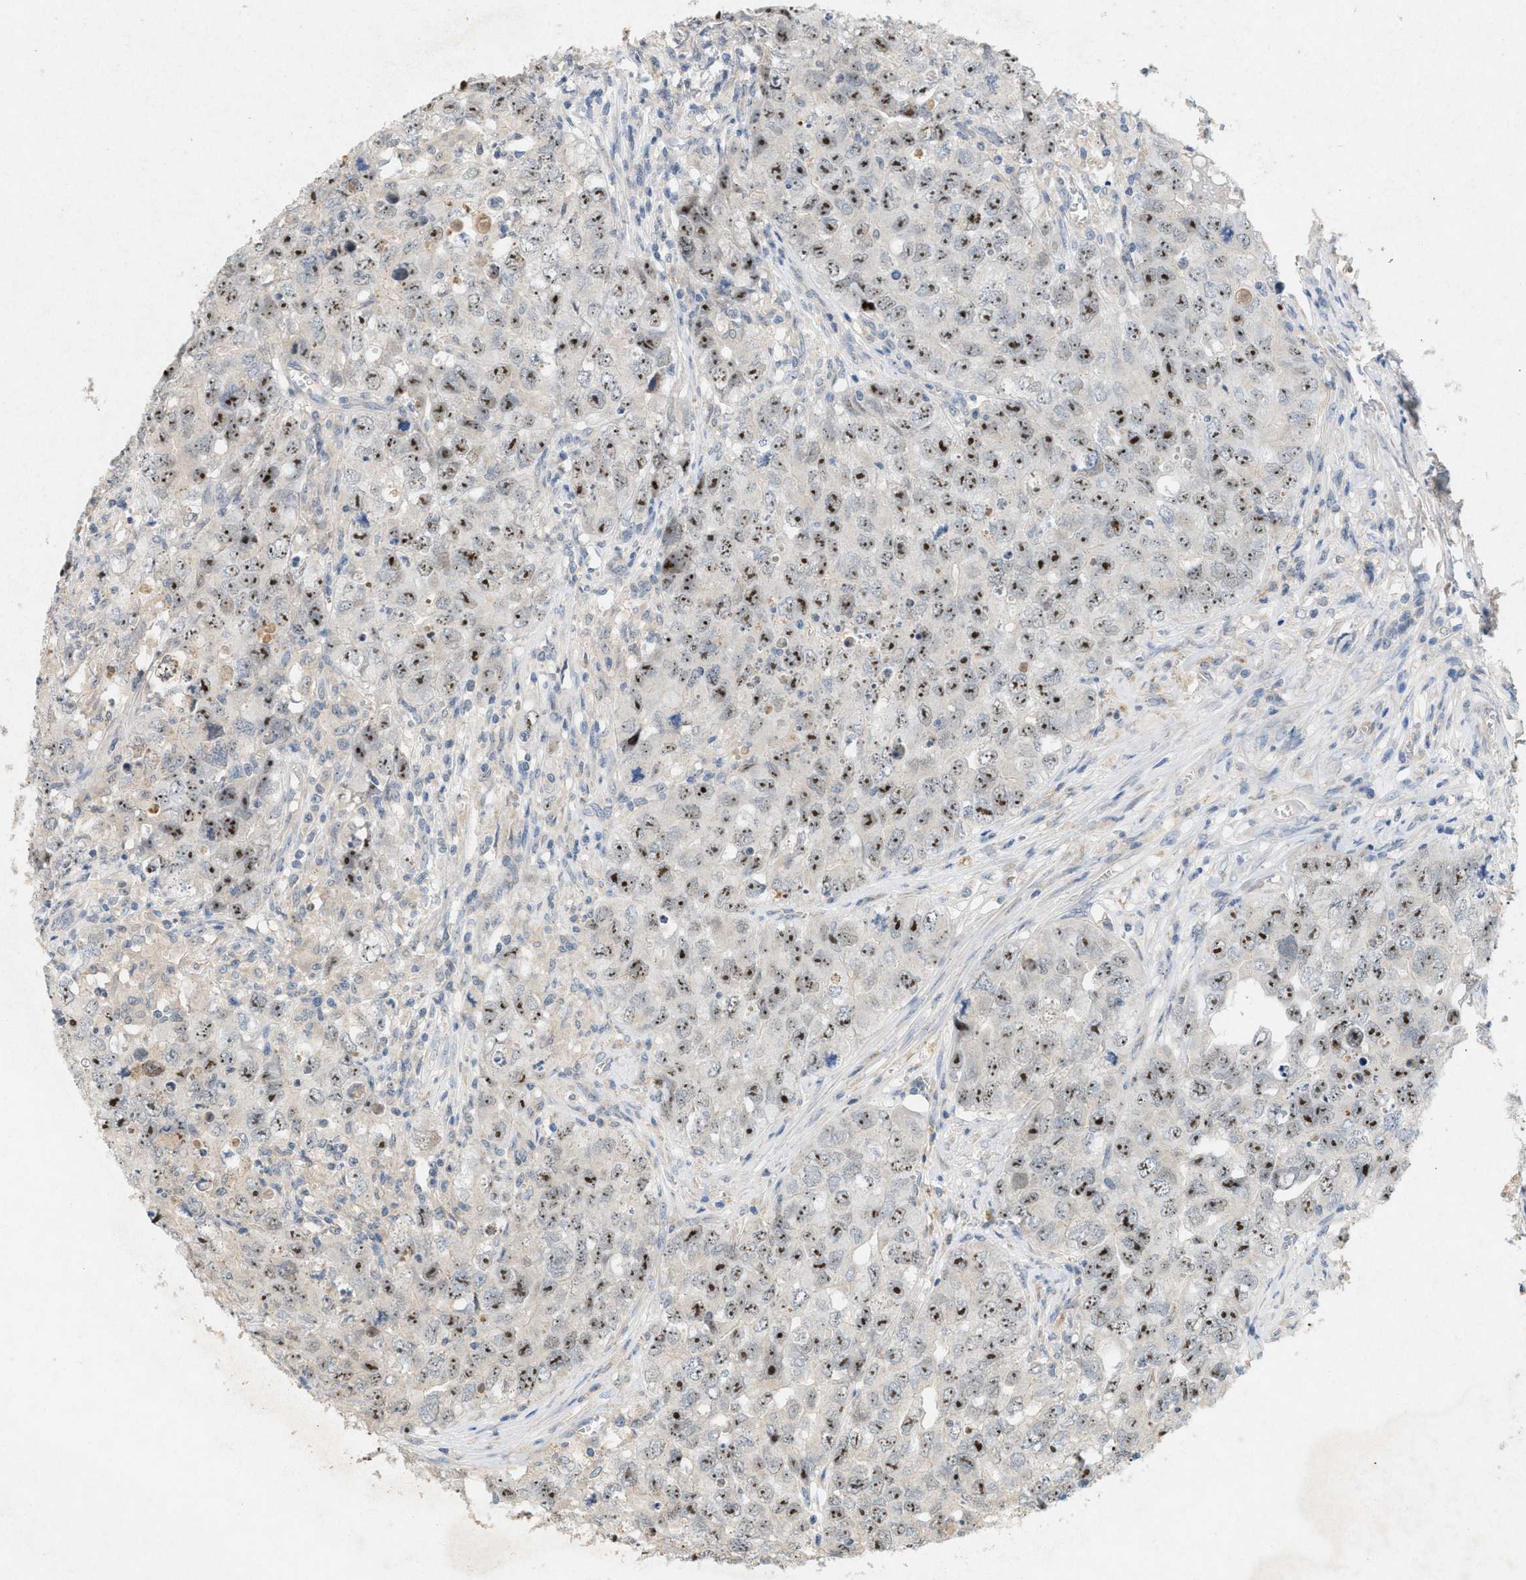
{"staining": {"intensity": "moderate", "quantity": ">75%", "location": "nuclear"}, "tissue": "testis cancer", "cell_type": "Tumor cells", "image_type": "cancer", "snomed": [{"axis": "morphology", "description": "Seminoma, NOS"}, {"axis": "morphology", "description": "Carcinoma, Embryonal, NOS"}, {"axis": "topography", "description": "Testis"}], "caption": "Tumor cells exhibit moderate nuclear expression in about >75% of cells in testis embryonal carcinoma. The protein is stained brown, and the nuclei are stained in blue (DAB IHC with brightfield microscopy, high magnification).", "gene": "DCAF7", "patient": {"sex": "male", "age": 43}}